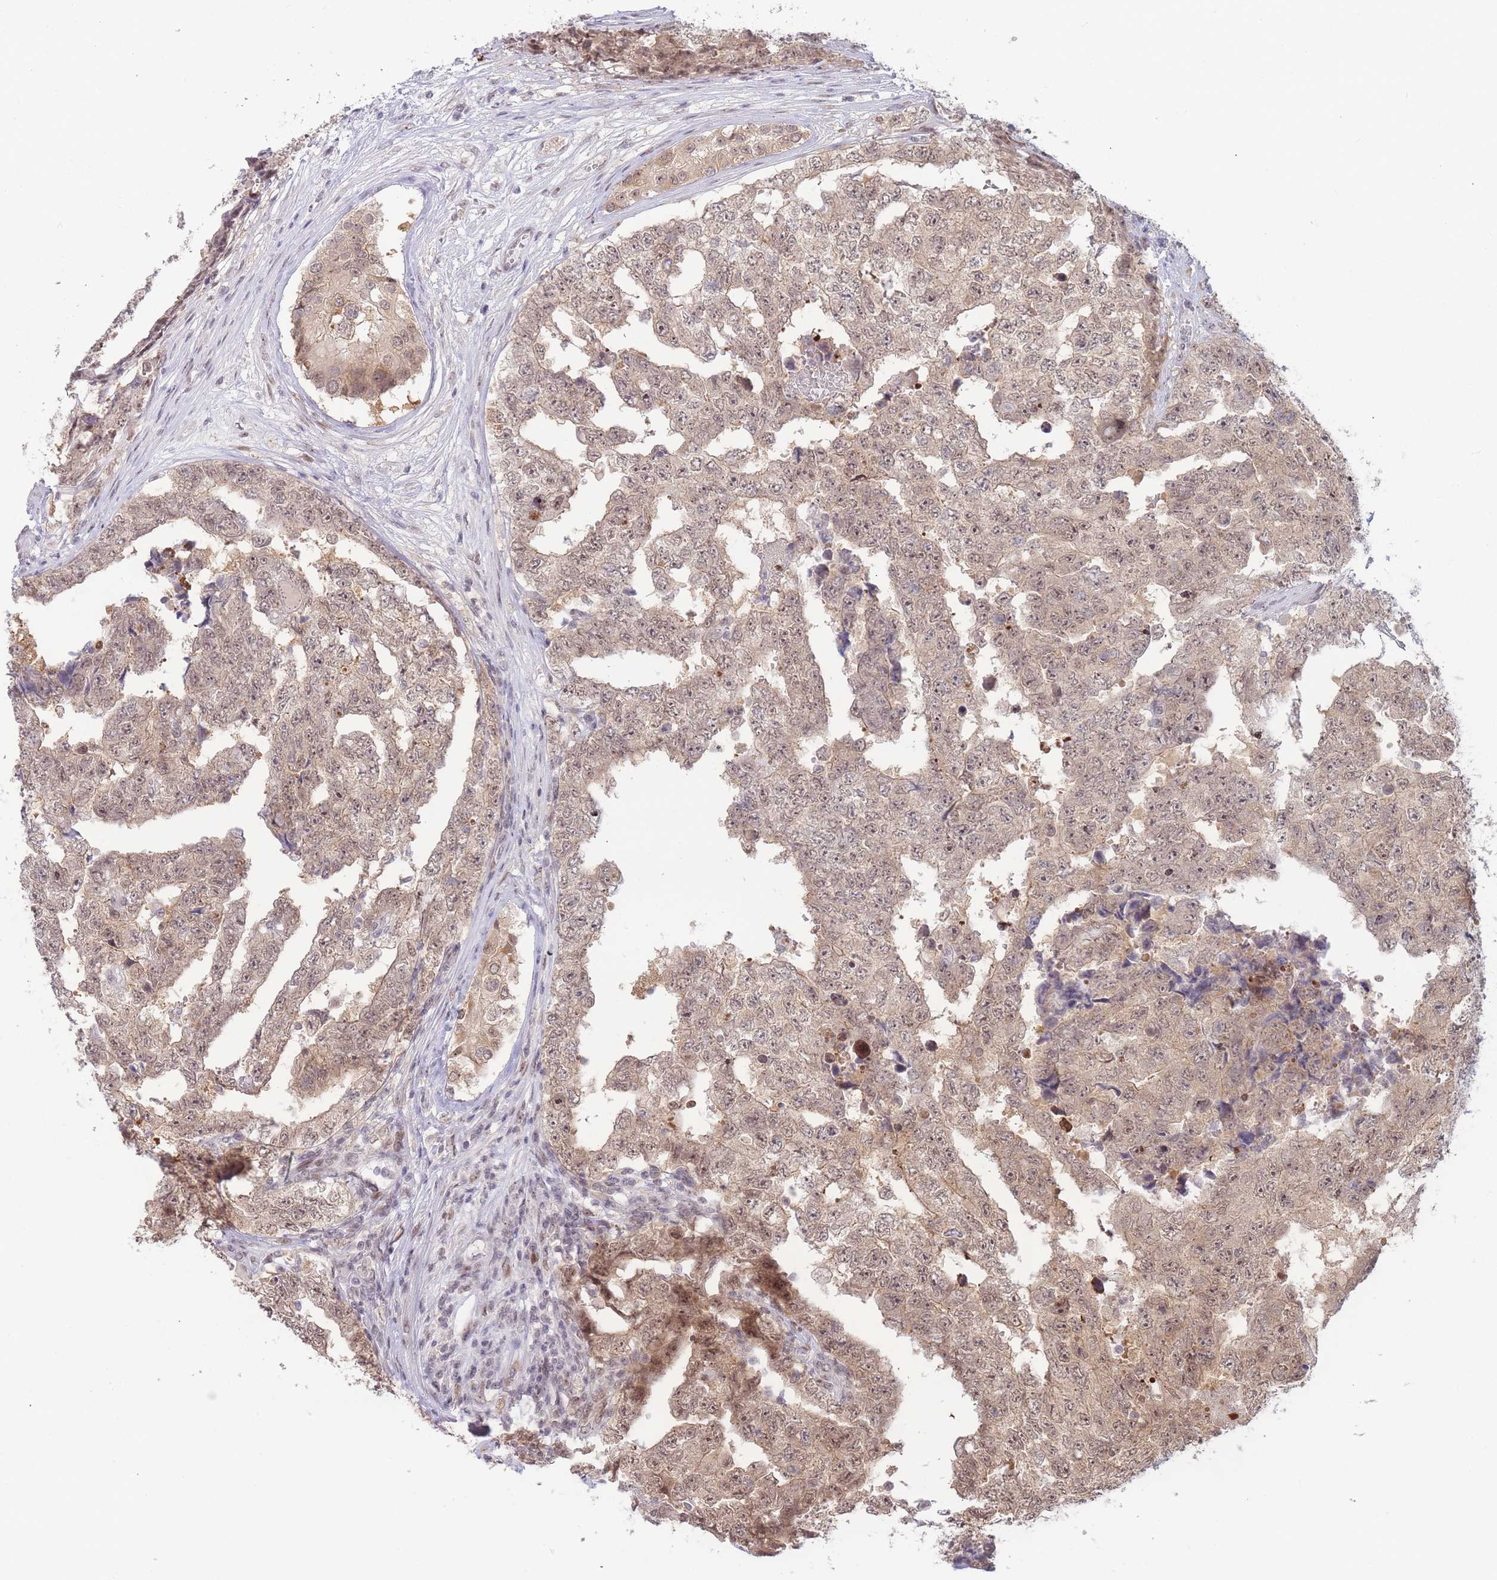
{"staining": {"intensity": "weak", "quantity": ">75%", "location": "nuclear"}, "tissue": "testis cancer", "cell_type": "Tumor cells", "image_type": "cancer", "snomed": [{"axis": "morphology", "description": "Carcinoma, Embryonal, NOS"}, {"axis": "topography", "description": "Testis"}], "caption": "The histopathology image shows a brown stain indicating the presence of a protein in the nuclear of tumor cells in embryonal carcinoma (testis). The protein of interest is stained brown, and the nuclei are stained in blue (DAB (3,3'-diaminobenzidine) IHC with brightfield microscopy, high magnification).", "gene": "DEAF1", "patient": {"sex": "male", "age": 25}}